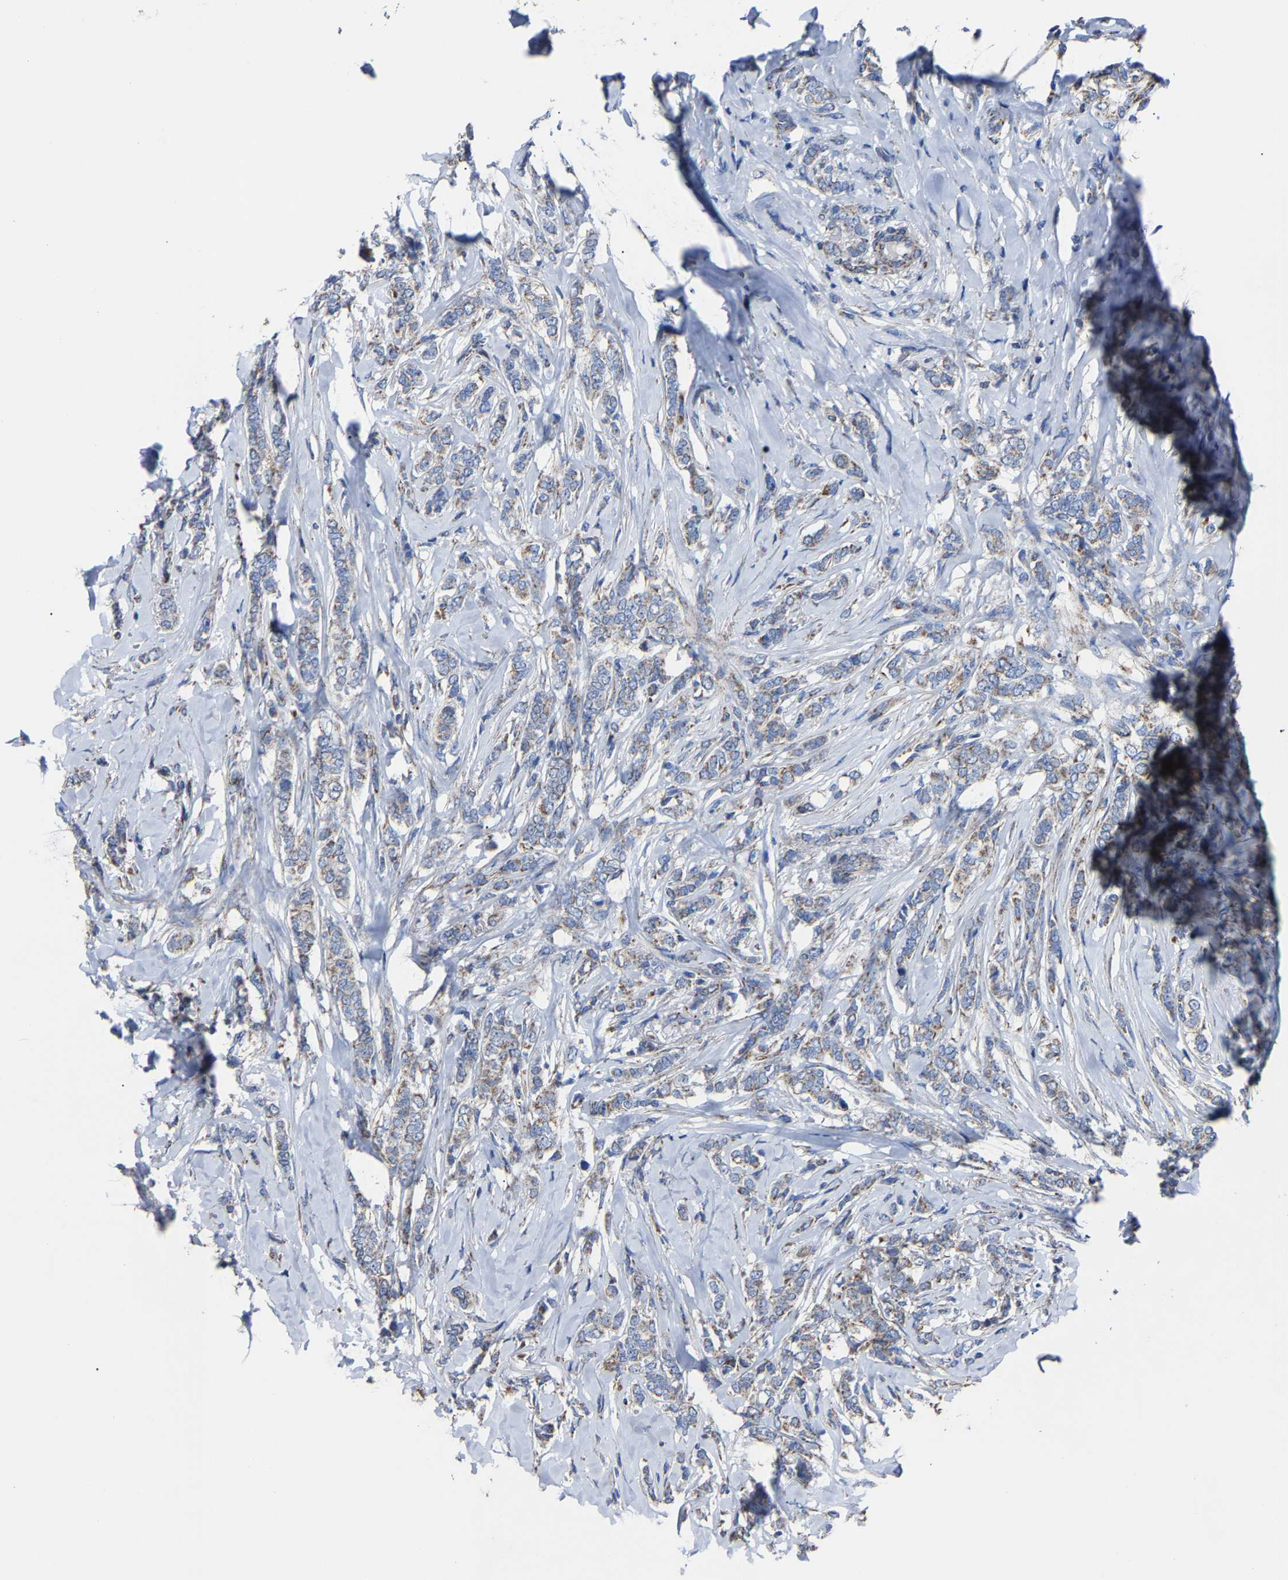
{"staining": {"intensity": "weak", "quantity": ">75%", "location": "cytoplasmic/membranous"}, "tissue": "breast cancer", "cell_type": "Tumor cells", "image_type": "cancer", "snomed": [{"axis": "morphology", "description": "Lobular carcinoma"}, {"axis": "topography", "description": "Skin"}, {"axis": "topography", "description": "Breast"}], "caption": "There is low levels of weak cytoplasmic/membranous staining in tumor cells of breast cancer, as demonstrated by immunohistochemical staining (brown color).", "gene": "NDUFV3", "patient": {"sex": "female", "age": 46}}